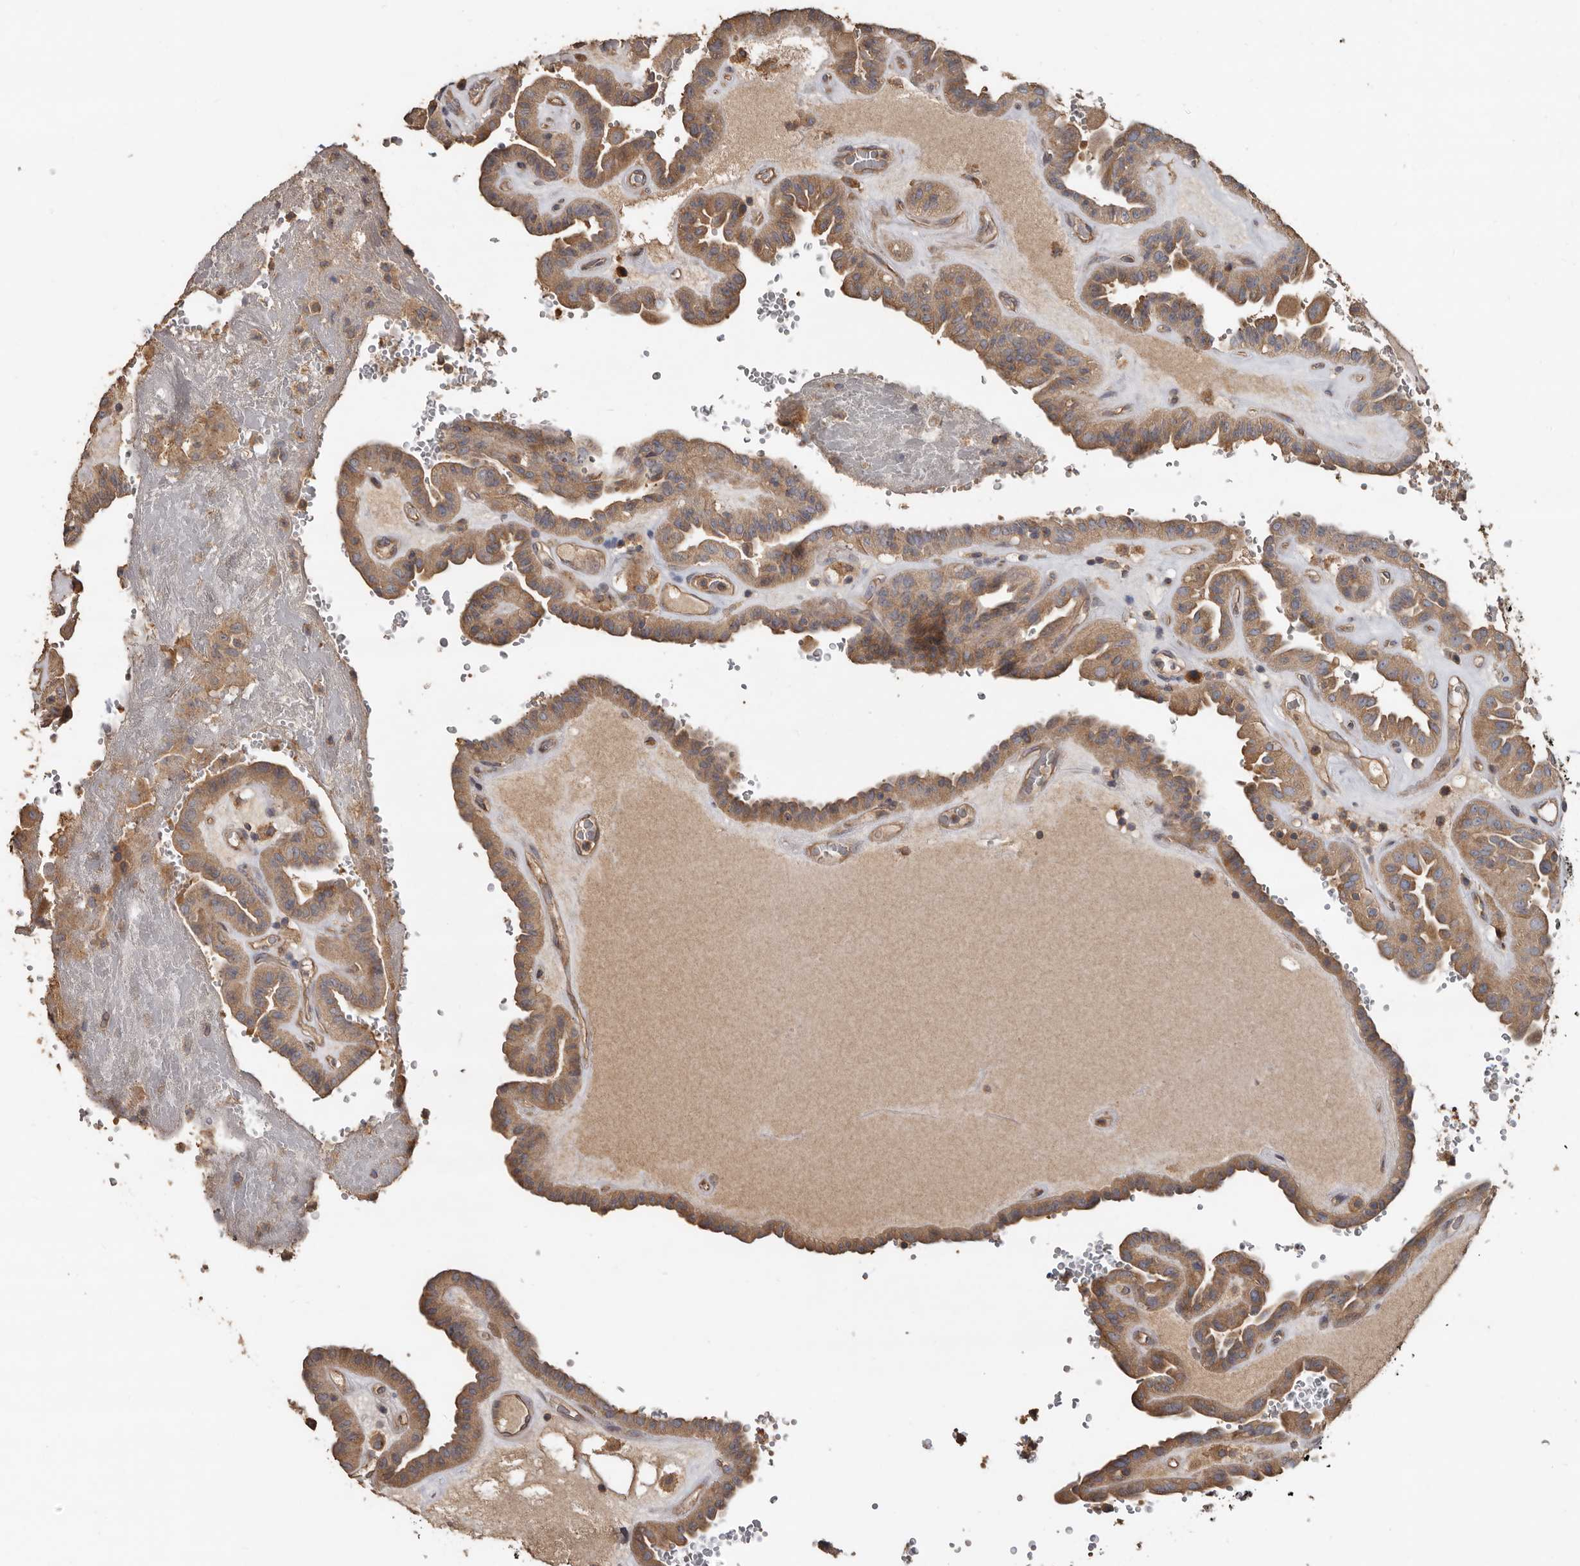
{"staining": {"intensity": "moderate", "quantity": ">75%", "location": "cytoplasmic/membranous"}, "tissue": "thyroid cancer", "cell_type": "Tumor cells", "image_type": "cancer", "snomed": [{"axis": "morphology", "description": "Papillary adenocarcinoma, NOS"}, {"axis": "topography", "description": "Thyroid gland"}], "caption": "Papillary adenocarcinoma (thyroid) stained with a brown dye displays moderate cytoplasmic/membranous positive expression in approximately >75% of tumor cells.", "gene": "FLCN", "patient": {"sex": "male", "age": 77}}